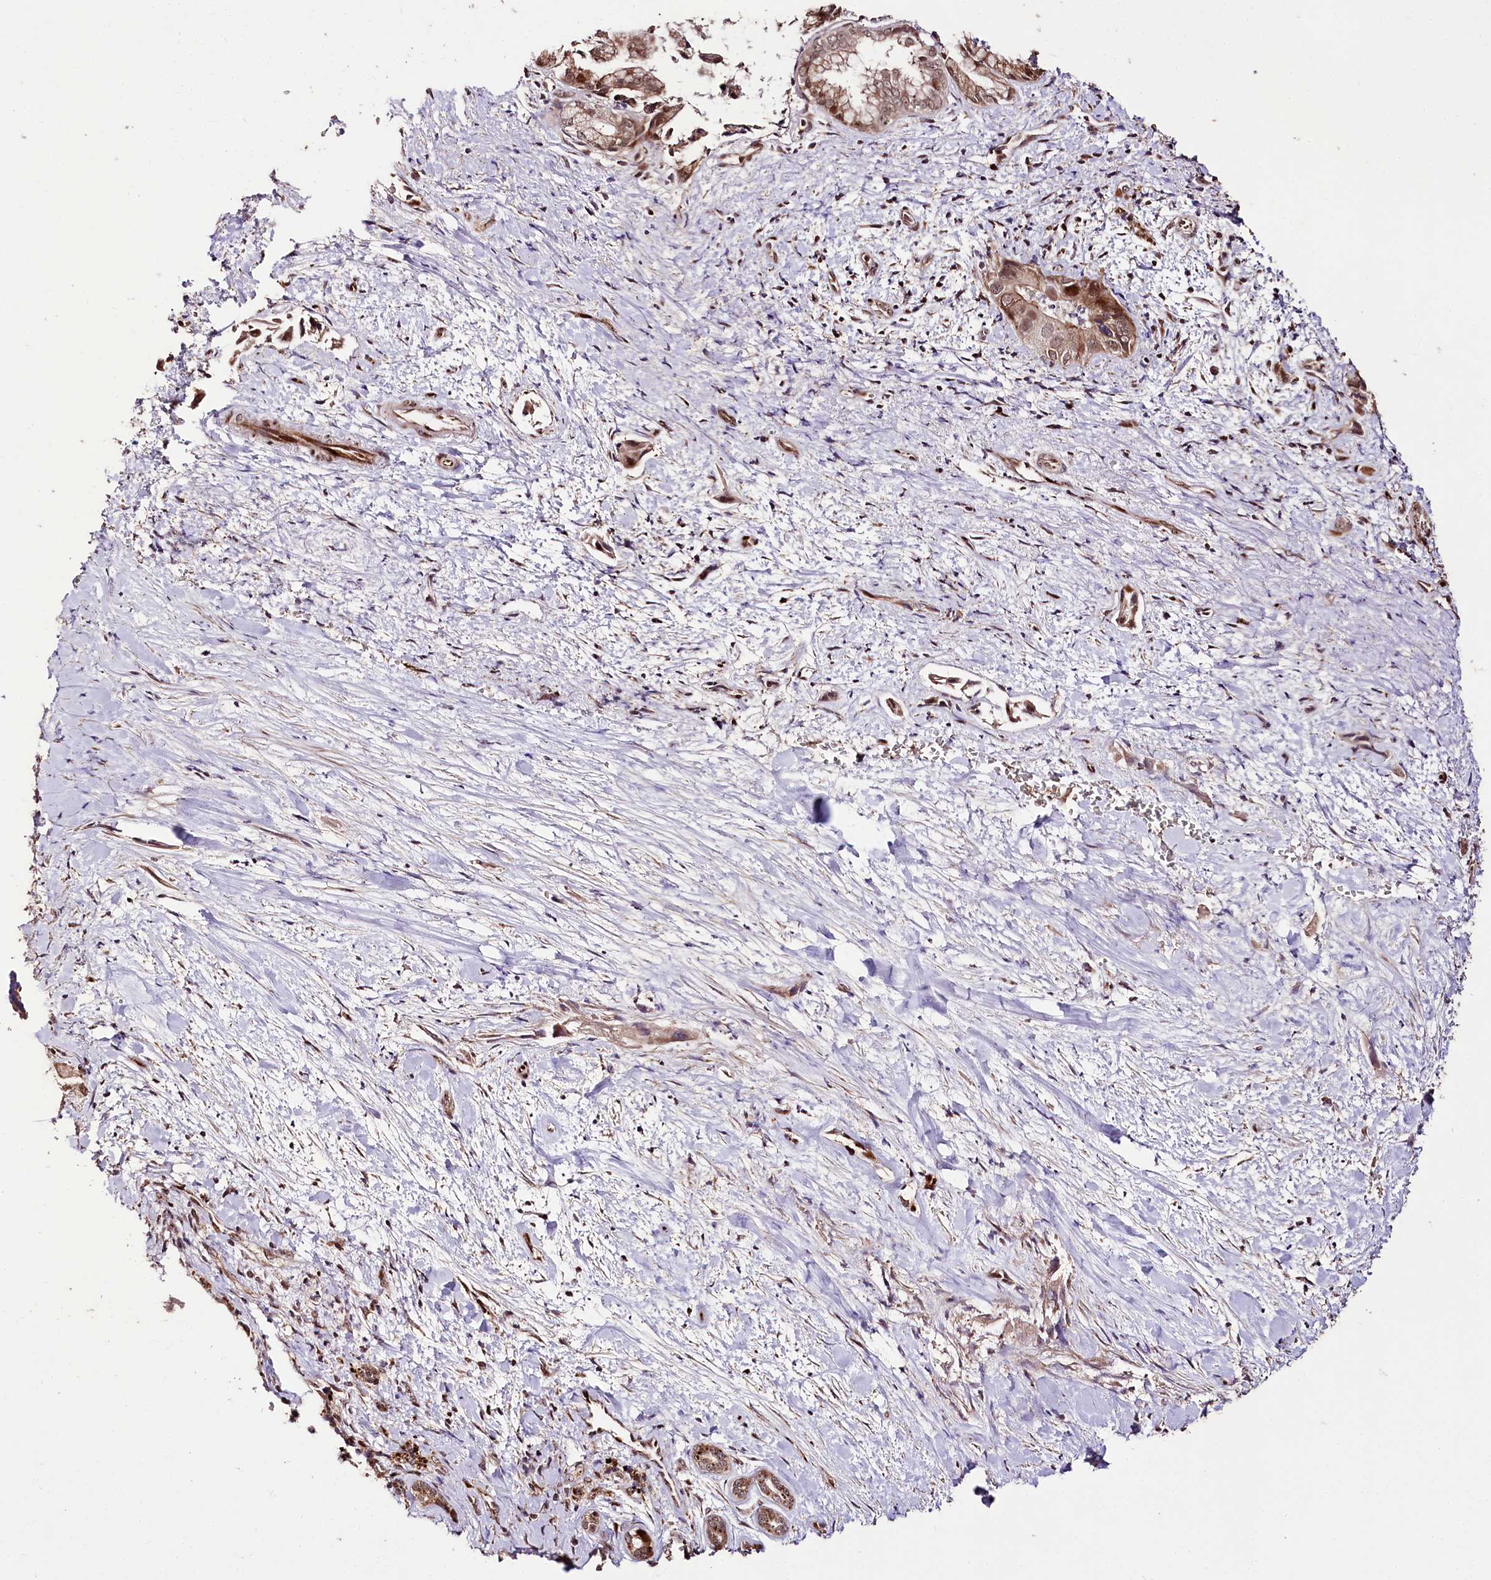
{"staining": {"intensity": "moderate", "quantity": ">75%", "location": "cytoplasmic/membranous,nuclear"}, "tissue": "pancreatic cancer", "cell_type": "Tumor cells", "image_type": "cancer", "snomed": [{"axis": "morphology", "description": "Adenocarcinoma, NOS"}, {"axis": "topography", "description": "Pancreas"}], "caption": "Moderate cytoplasmic/membranous and nuclear staining for a protein is present in about >75% of tumor cells of adenocarcinoma (pancreatic) using immunohistochemistry (IHC).", "gene": "CARD19", "patient": {"sex": "female", "age": 78}}